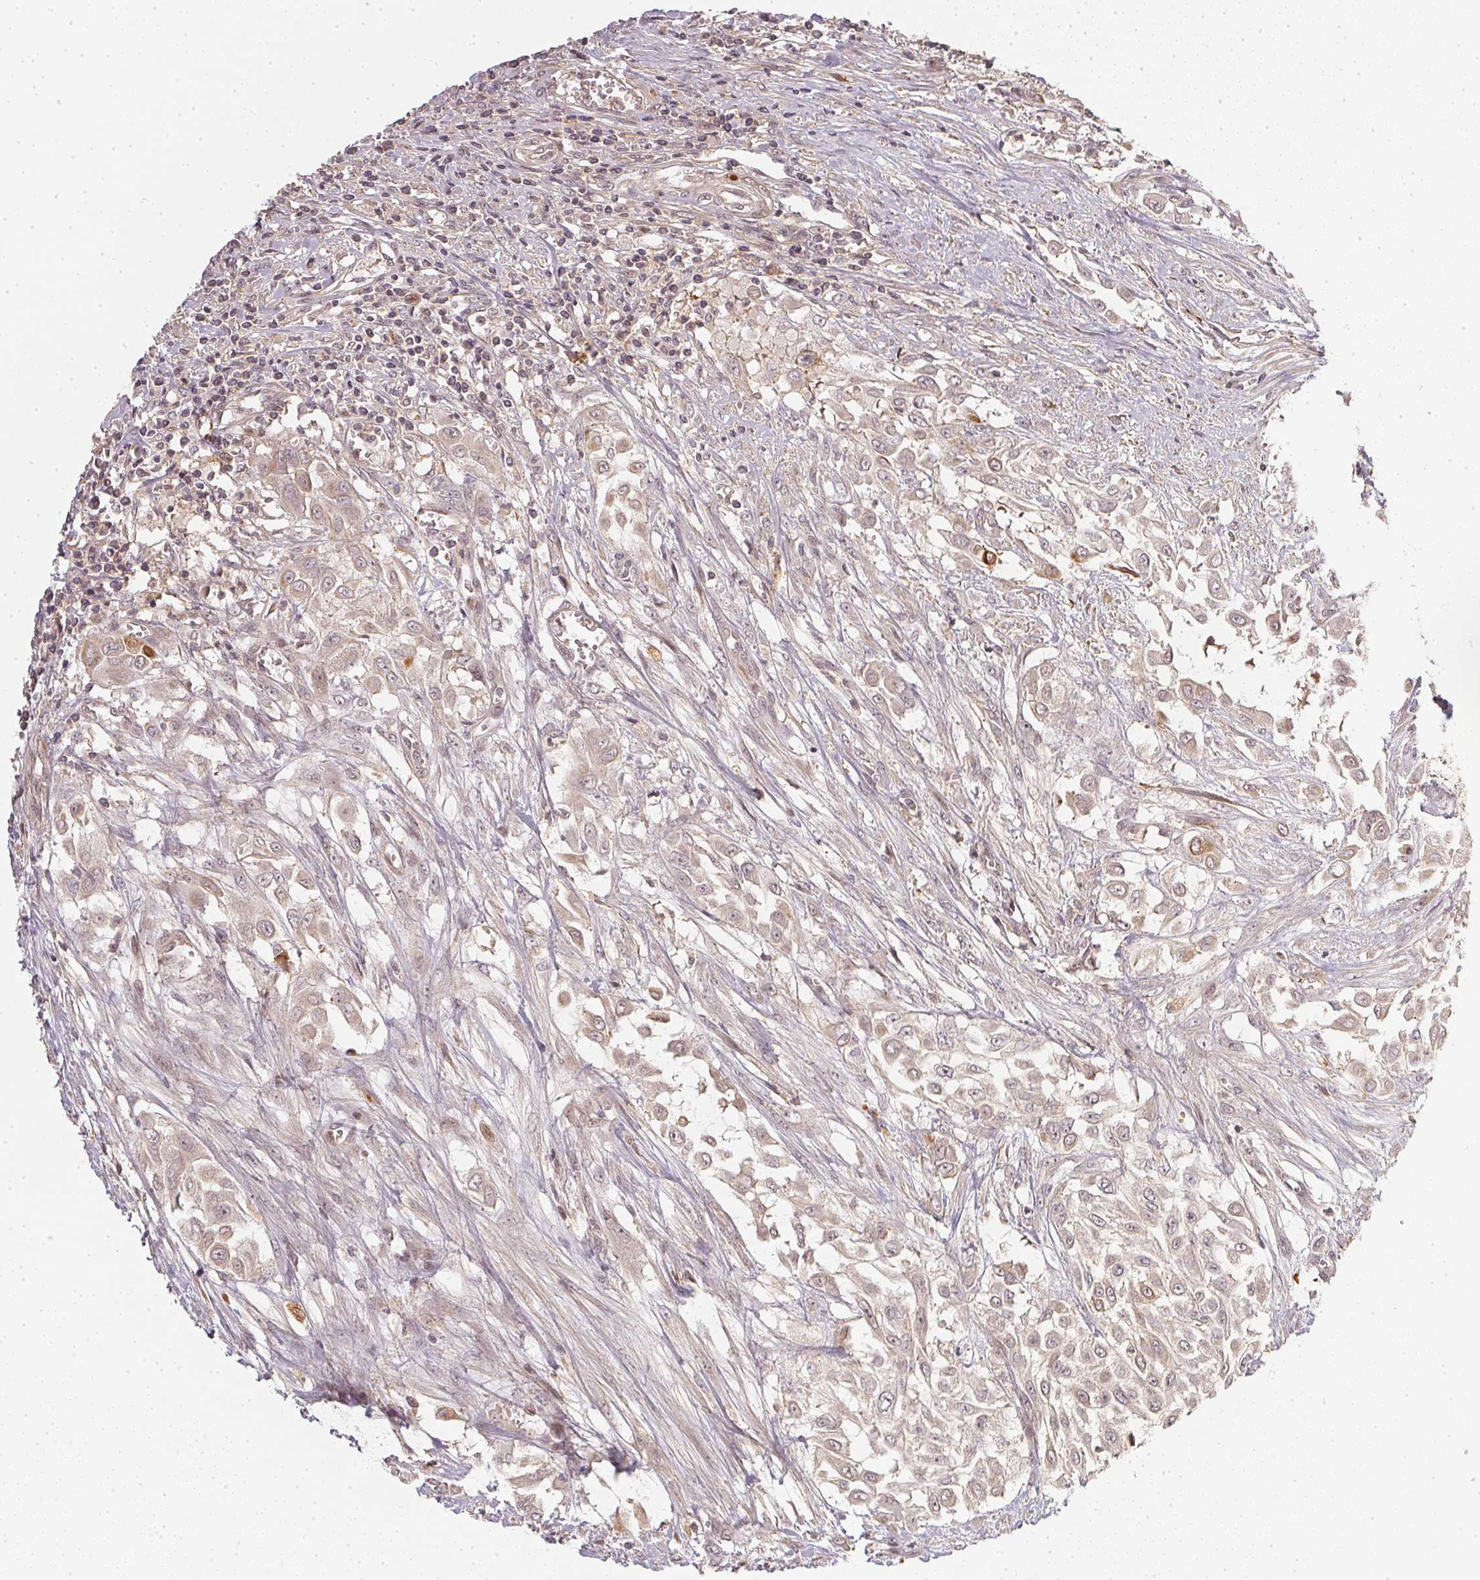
{"staining": {"intensity": "negative", "quantity": "none", "location": "none"}, "tissue": "urothelial cancer", "cell_type": "Tumor cells", "image_type": "cancer", "snomed": [{"axis": "morphology", "description": "Urothelial carcinoma, High grade"}, {"axis": "topography", "description": "Urinary bladder"}], "caption": "High-grade urothelial carcinoma stained for a protein using IHC displays no expression tumor cells.", "gene": "SERPINE1", "patient": {"sex": "male", "age": 57}}